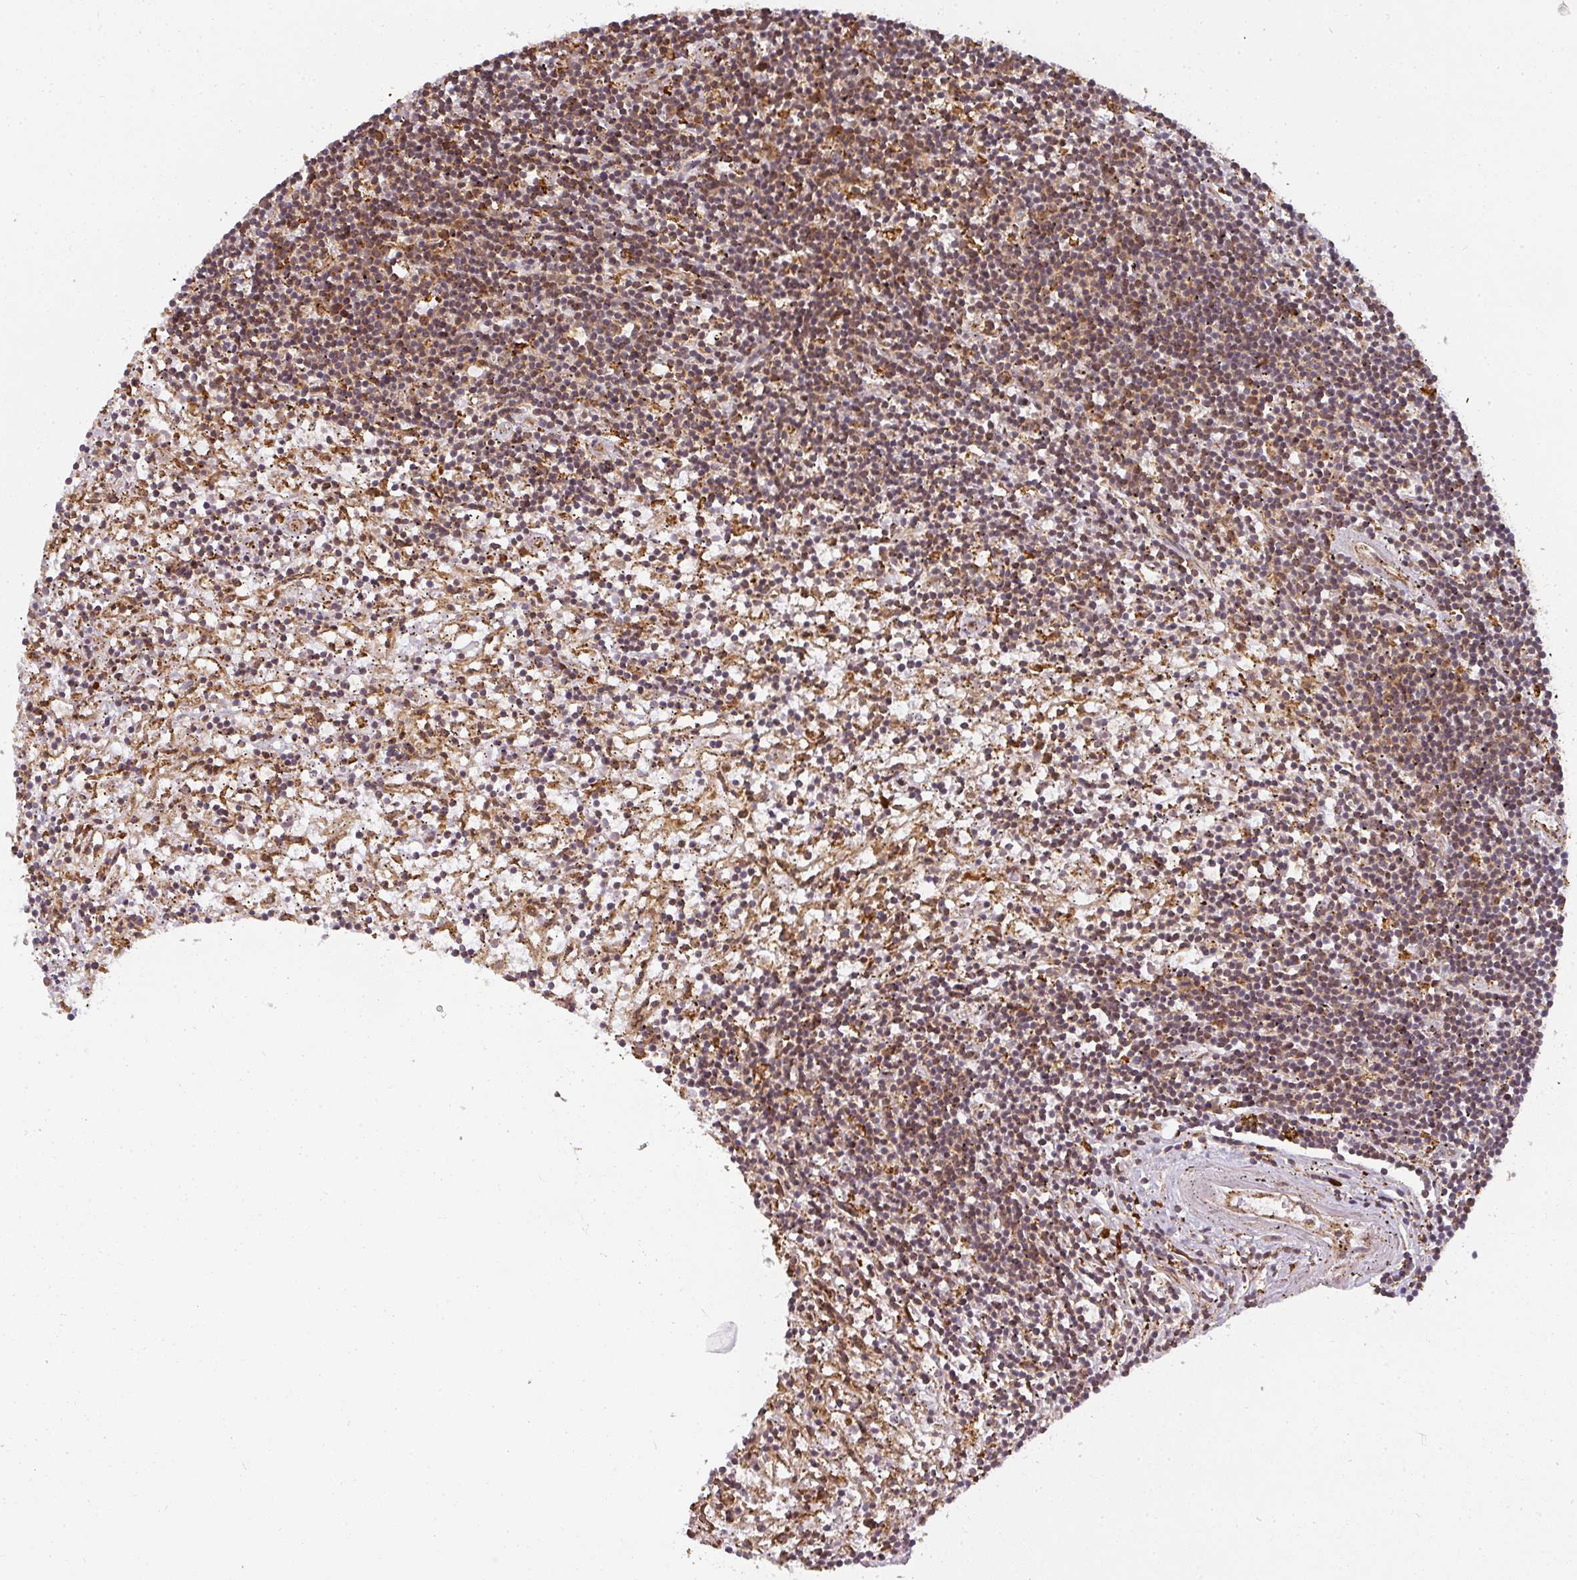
{"staining": {"intensity": "weak", "quantity": "25%-75%", "location": "cytoplasmic/membranous"}, "tissue": "lymphoma", "cell_type": "Tumor cells", "image_type": "cancer", "snomed": [{"axis": "morphology", "description": "Malignant lymphoma, non-Hodgkin's type, Low grade"}, {"axis": "topography", "description": "Spleen"}], "caption": "Immunohistochemistry of human lymphoma reveals low levels of weak cytoplasmic/membranous expression in approximately 25%-75% of tumor cells.", "gene": "PPP6R3", "patient": {"sex": "male", "age": 76}}